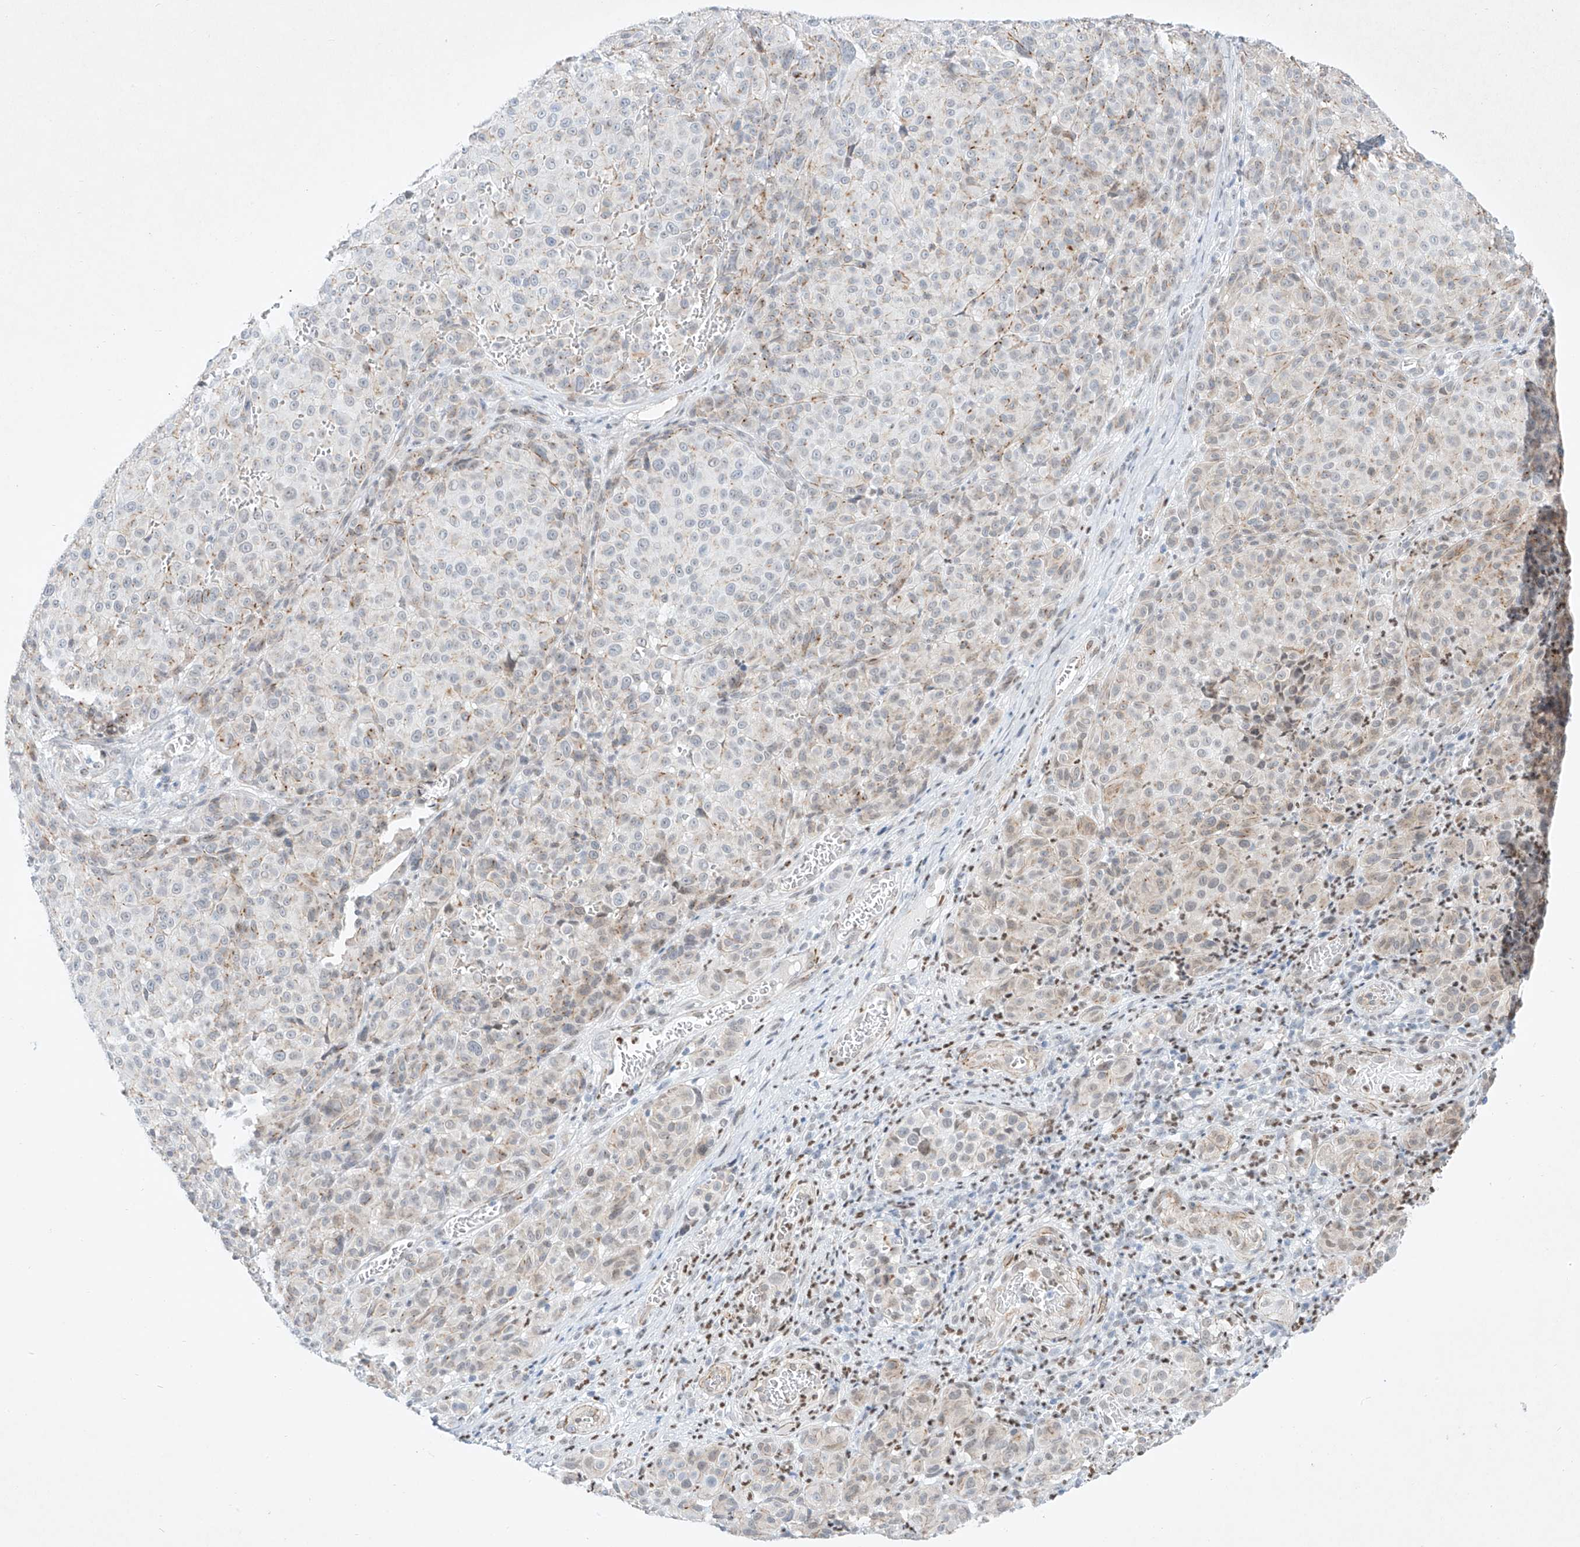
{"staining": {"intensity": "negative", "quantity": "none", "location": "none"}, "tissue": "melanoma", "cell_type": "Tumor cells", "image_type": "cancer", "snomed": [{"axis": "morphology", "description": "Malignant melanoma, NOS"}, {"axis": "topography", "description": "Skin"}], "caption": "This is an IHC histopathology image of melanoma. There is no staining in tumor cells.", "gene": "REEP2", "patient": {"sex": "male", "age": 73}}